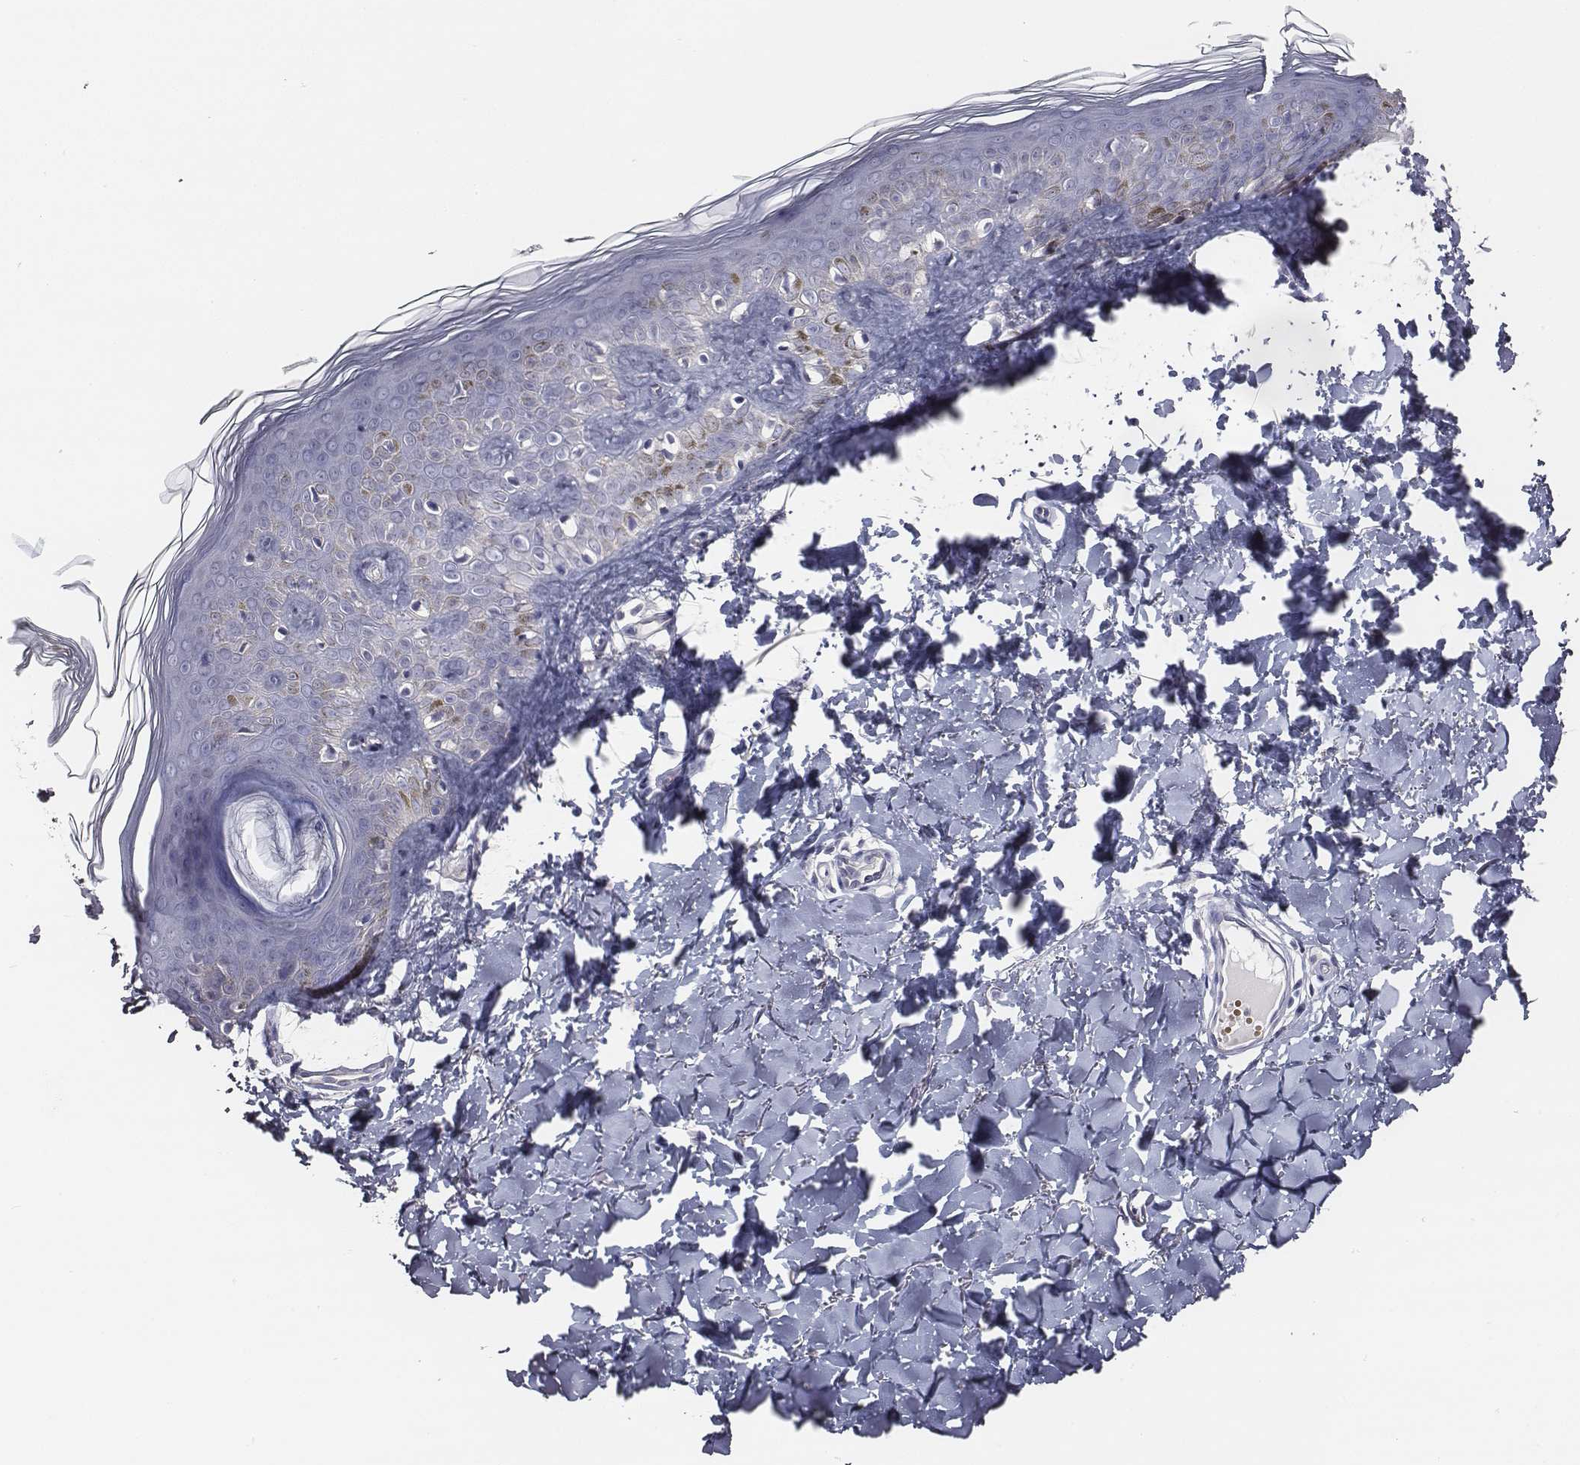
{"staining": {"intensity": "negative", "quantity": "none", "location": "none"}, "tissue": "skin", "cell_type": "Fibroblasts", "image_type": "normal", "snomed": [{"axis": "morphology", "description": "Normal tissue, NOS"}, {"axis": "topography", "description": "Skin"}, {"axis": "topography", "description": "Peripheral nerve tissue"}], "caption": "DAB immunohistochemical staining of unremarkable human skin reveals no significant staining in fibroblasts. The staining is performed using DAB brown chromogen with nuclei counter-stained in using hematoxylin.", "gene": "AADAT", "patient": {"sex": "female", "age": 45}}